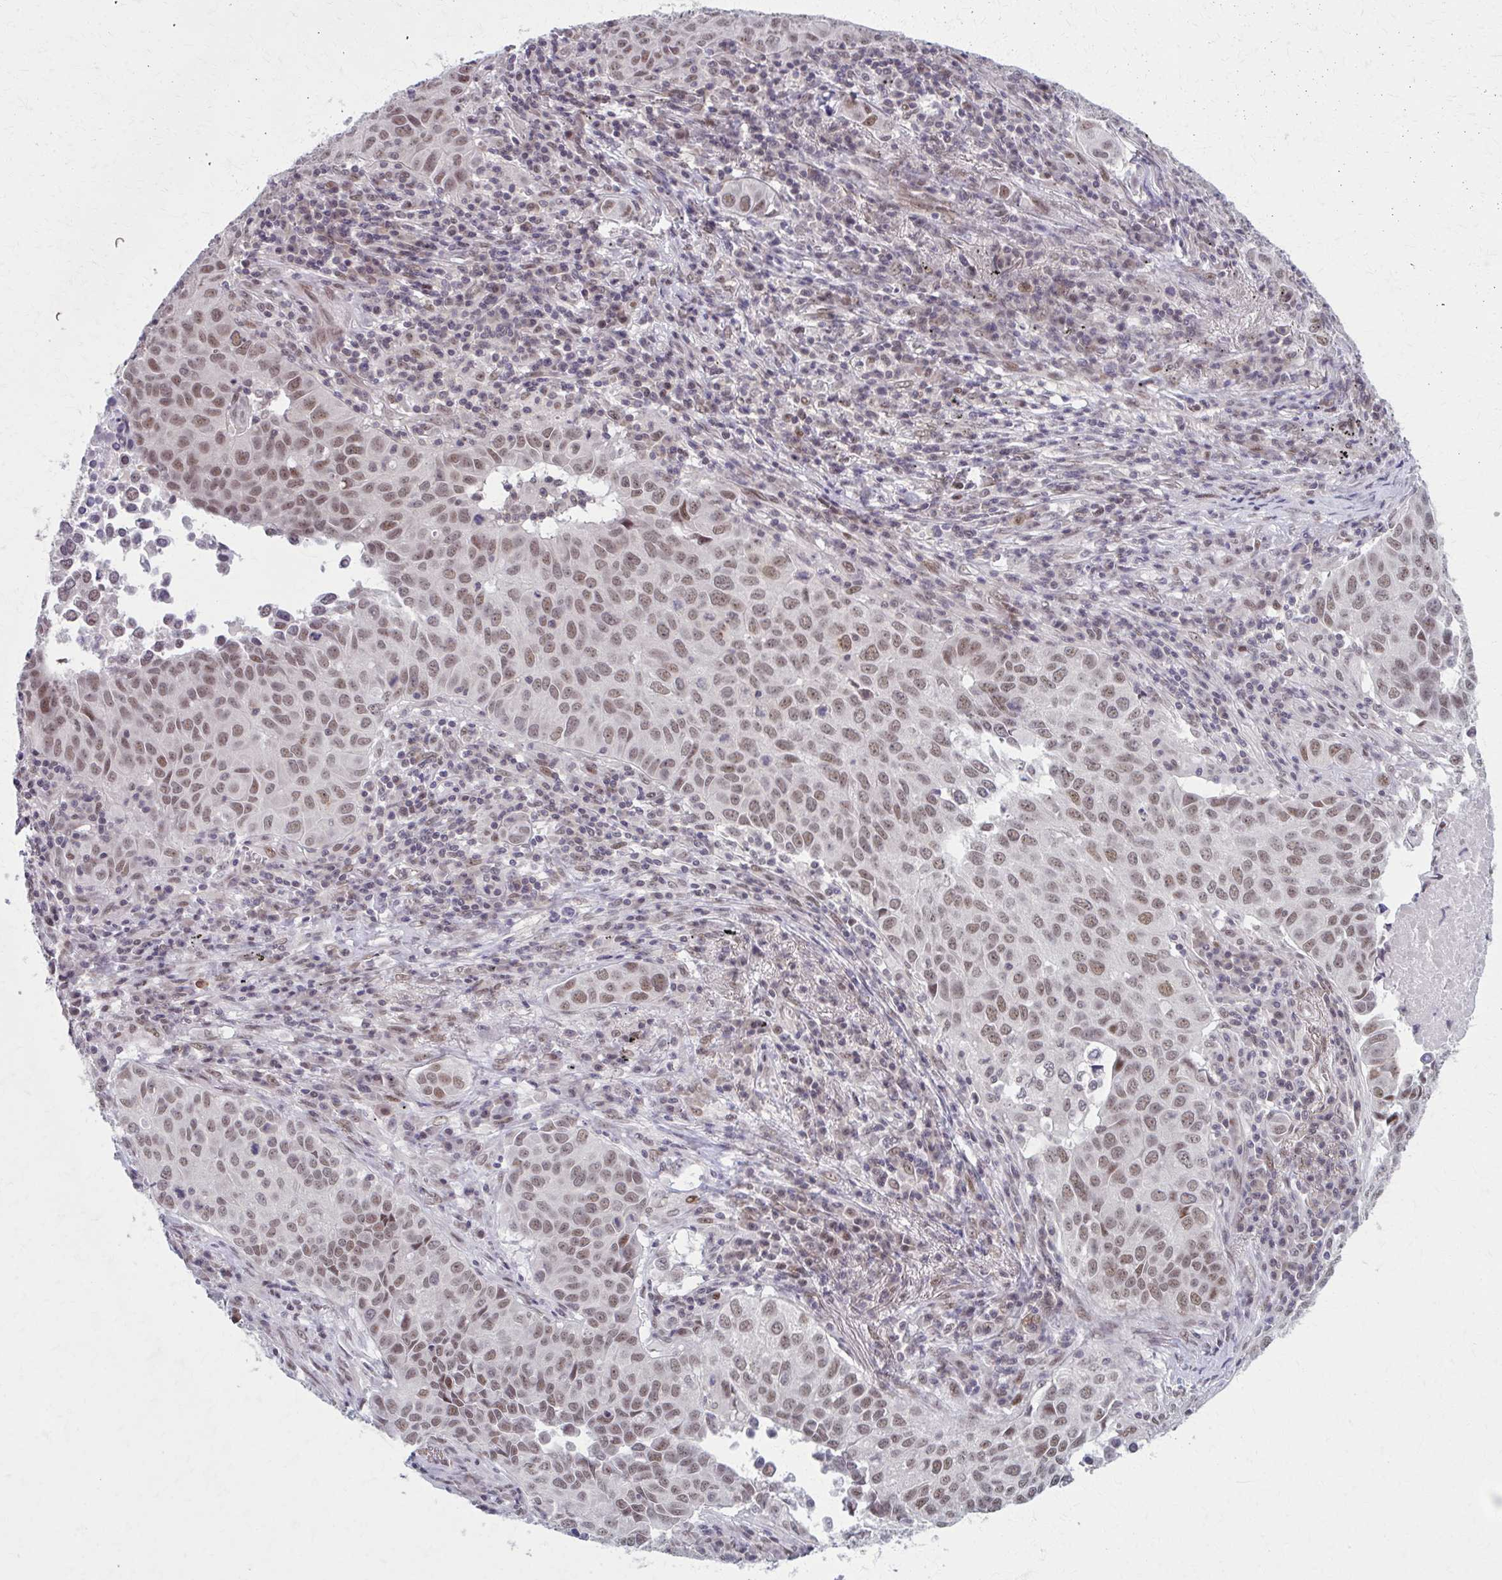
{"staining": {"intensity": "moderate", "quantity": ">75%", "location": "nuclear"}, "tissue": "lung cancer", "cell_type": "Tumor cells", "image_type": "cancer", "snomed": [{"axis": "morphology", "description": "Adenocarcinoma, NOS"}, {"axis": "topography", "description": "Lung"}], "caption": "Lung adenocarcinoma stained for a protein (brown) displays moderate nuclear positive positivity in approximately >75% of tumor cells.", "gene": "SETBP1", "patient": {"sex": "female", "age": 50}}